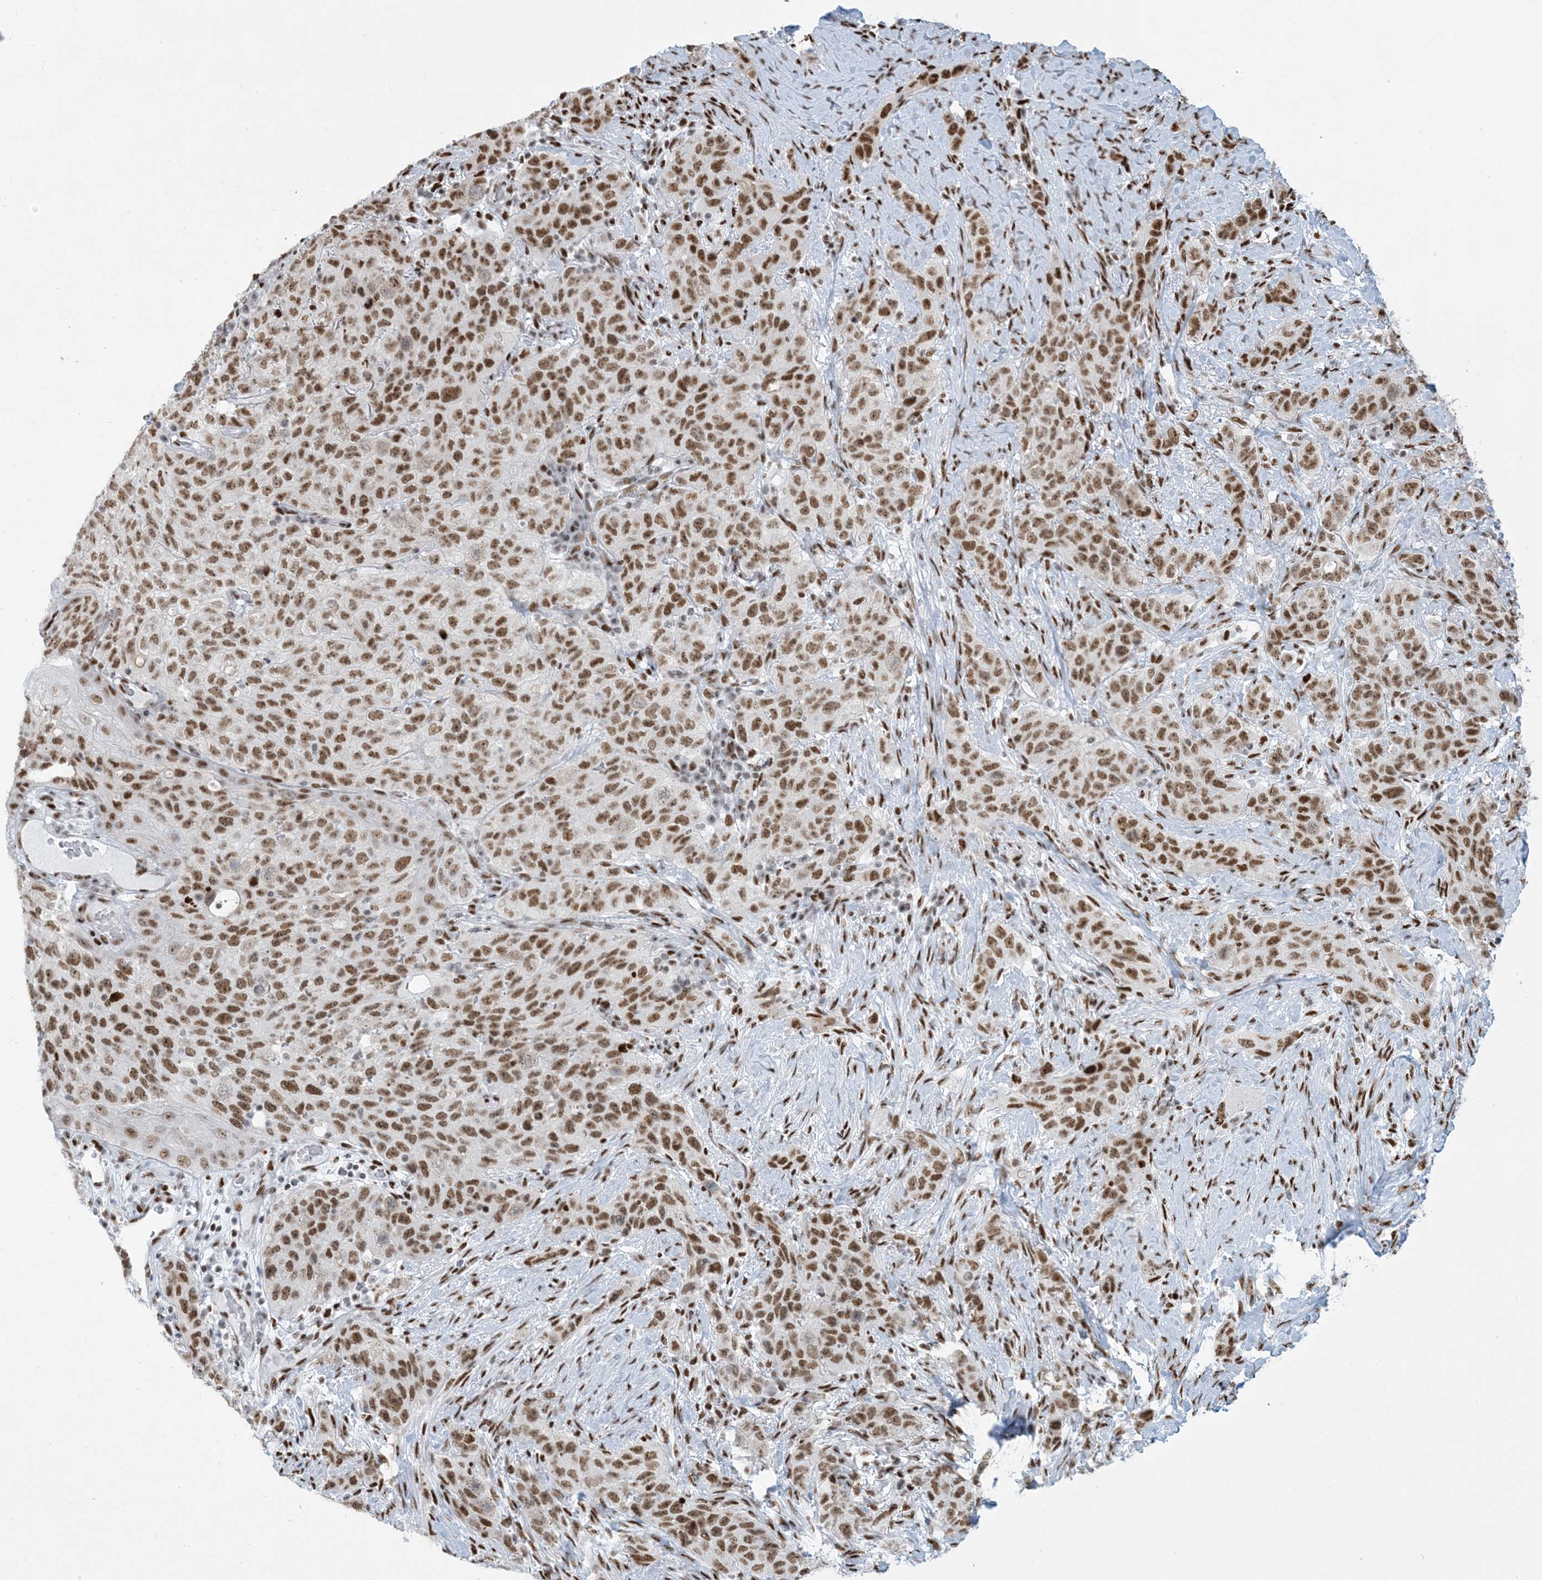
{"staining": {"intensity": "moderate", "quantity": ">75%", "location": "nuclear"}, "tissue": "stomach cancer", "cell_type": "Tumor cells", "image_type": "cancer", "snomed": [{"axis": "morphology", "description": "Adenocarcinoma, NOS"}, {"axis": "topography", "description": "Stomach"}], "caption": "This photomicrograph demonstrates adenocarcinoma (stomach) stained with immunohistochemistry (IHC) to label a protein in brown. The nuclear of tumor cells show moderate positivity for the protein. Nuclei are counter-stained blue.", "gene": "STAG1", "patient": {"sex": "male", "age": 48}}